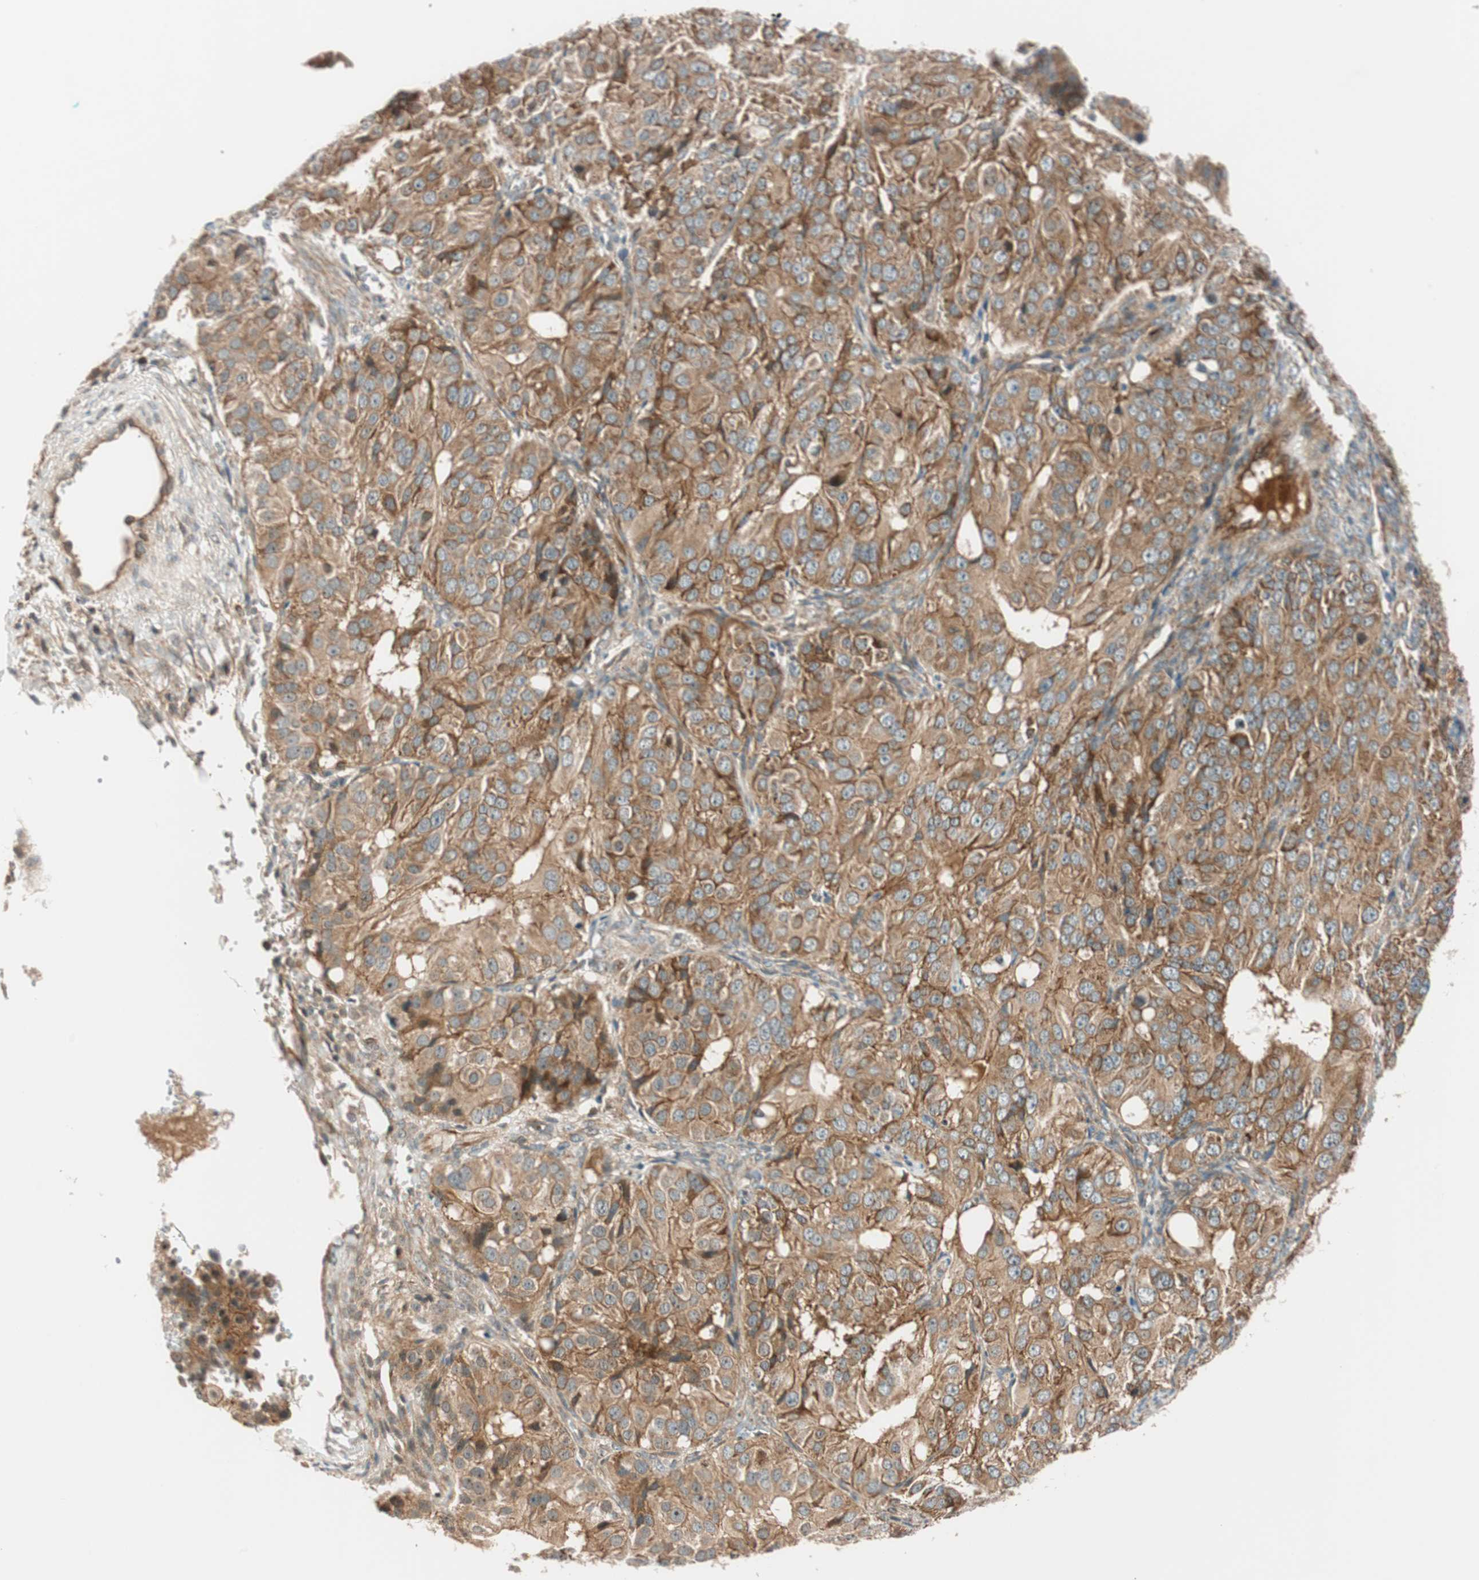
{"staining": {"intensity": "moderate", "quantity": ">75%", "location": "cytoplasmic/membranous"}, "tissue": "ovarian cancer", "cell_type": "Tumor cells", "image_type": "cancer", "snomed": [{"axis": "morphology", "description": "Carcinoma, endometroid"}, {"axis": "topography", "description": "Ovary"}], "caption": "Immunohistochemistry histopathology image of ovarian endometroid carcinoma stained for a protein (brown), which reveals medium levels of moderate cytoplasmic/membranous expression in approximately >75% of tumor cells.", "gene": "ABI1", "patient": {"sex": "female", "age": 51}}